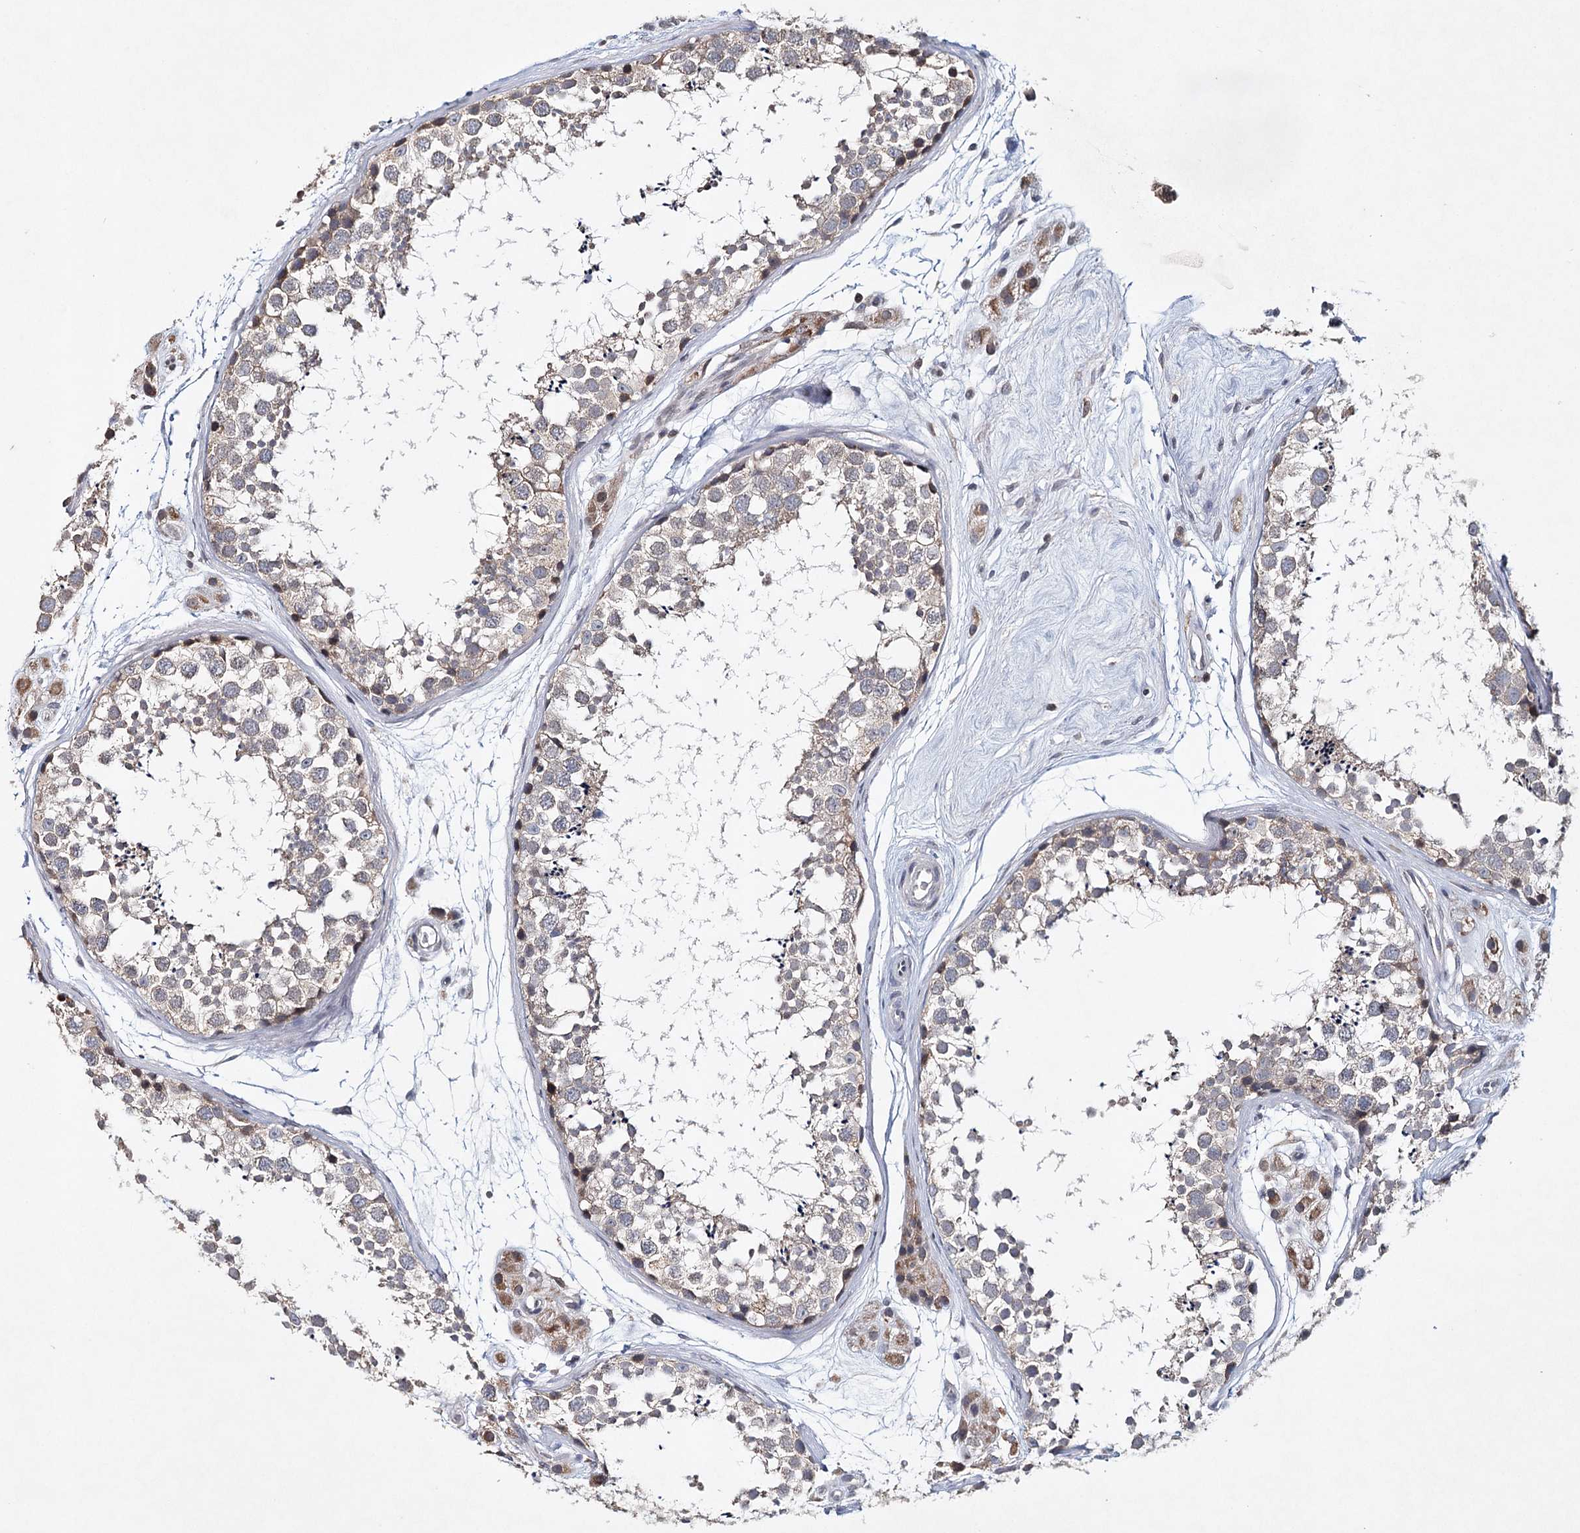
{"staining": {"intensity": "weak", "quantity": "<25%", "location": "cytoplasmic/membranous"}, "tissue": "testis", "cell_type": "Cells in seminiferous ducts", "image_type": "normal", "snomed": [{"axis": "morphology", "description": "Normal tissue, NOS"}, {"axis": "topography", "description": "Testis"}], "caption": "A histopathology image of testis stained for a protein displays no brown staining in cells in seminiferous ducts. (Brightfield microscopy of DAB IHC at high magnification).", "gene": "ICOS", "patient": {"sex": "male", "age": 56}}